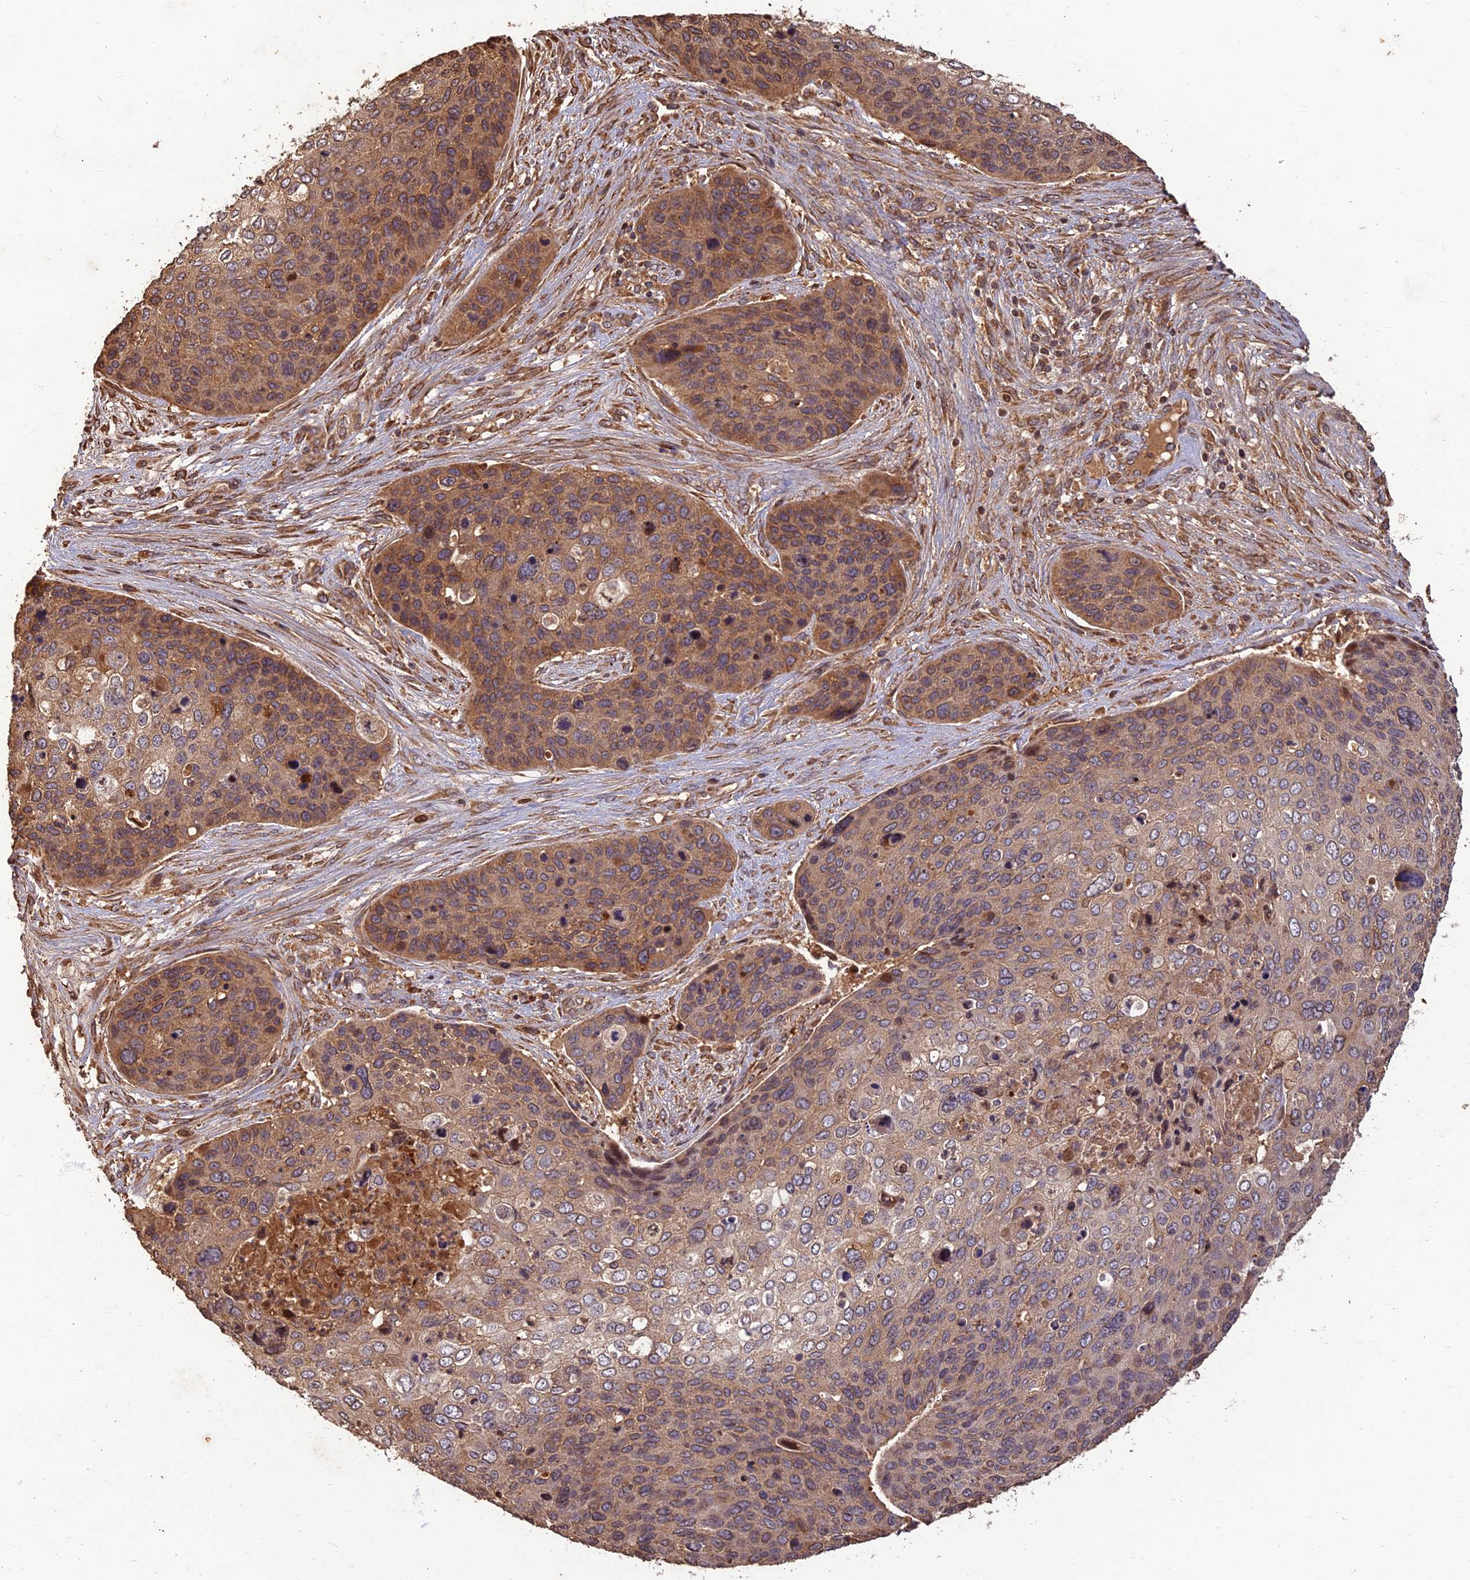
{"staining": {"intensity": "moderate", "quantity": "25%-75%", "location": "cytoplasmic/membranous"}, "tissue": "skin cancer", "cell_type": "Tumor cells", "image_type": "cancer", "snomed": [{"axis": "morphology", "description": "Basal cell carcinoma"}, {"axis": "topography", "description": "Skin"}], "caption": "Basal cell carcinoma (skin) was stained to show a protein in brown. There is medium levels of moderate cytoplasmic/membranous positivity in about 25%-75% of tumor cells.", "gene": "CORO1C", "patient": {"sex": "female", "age": 74}}